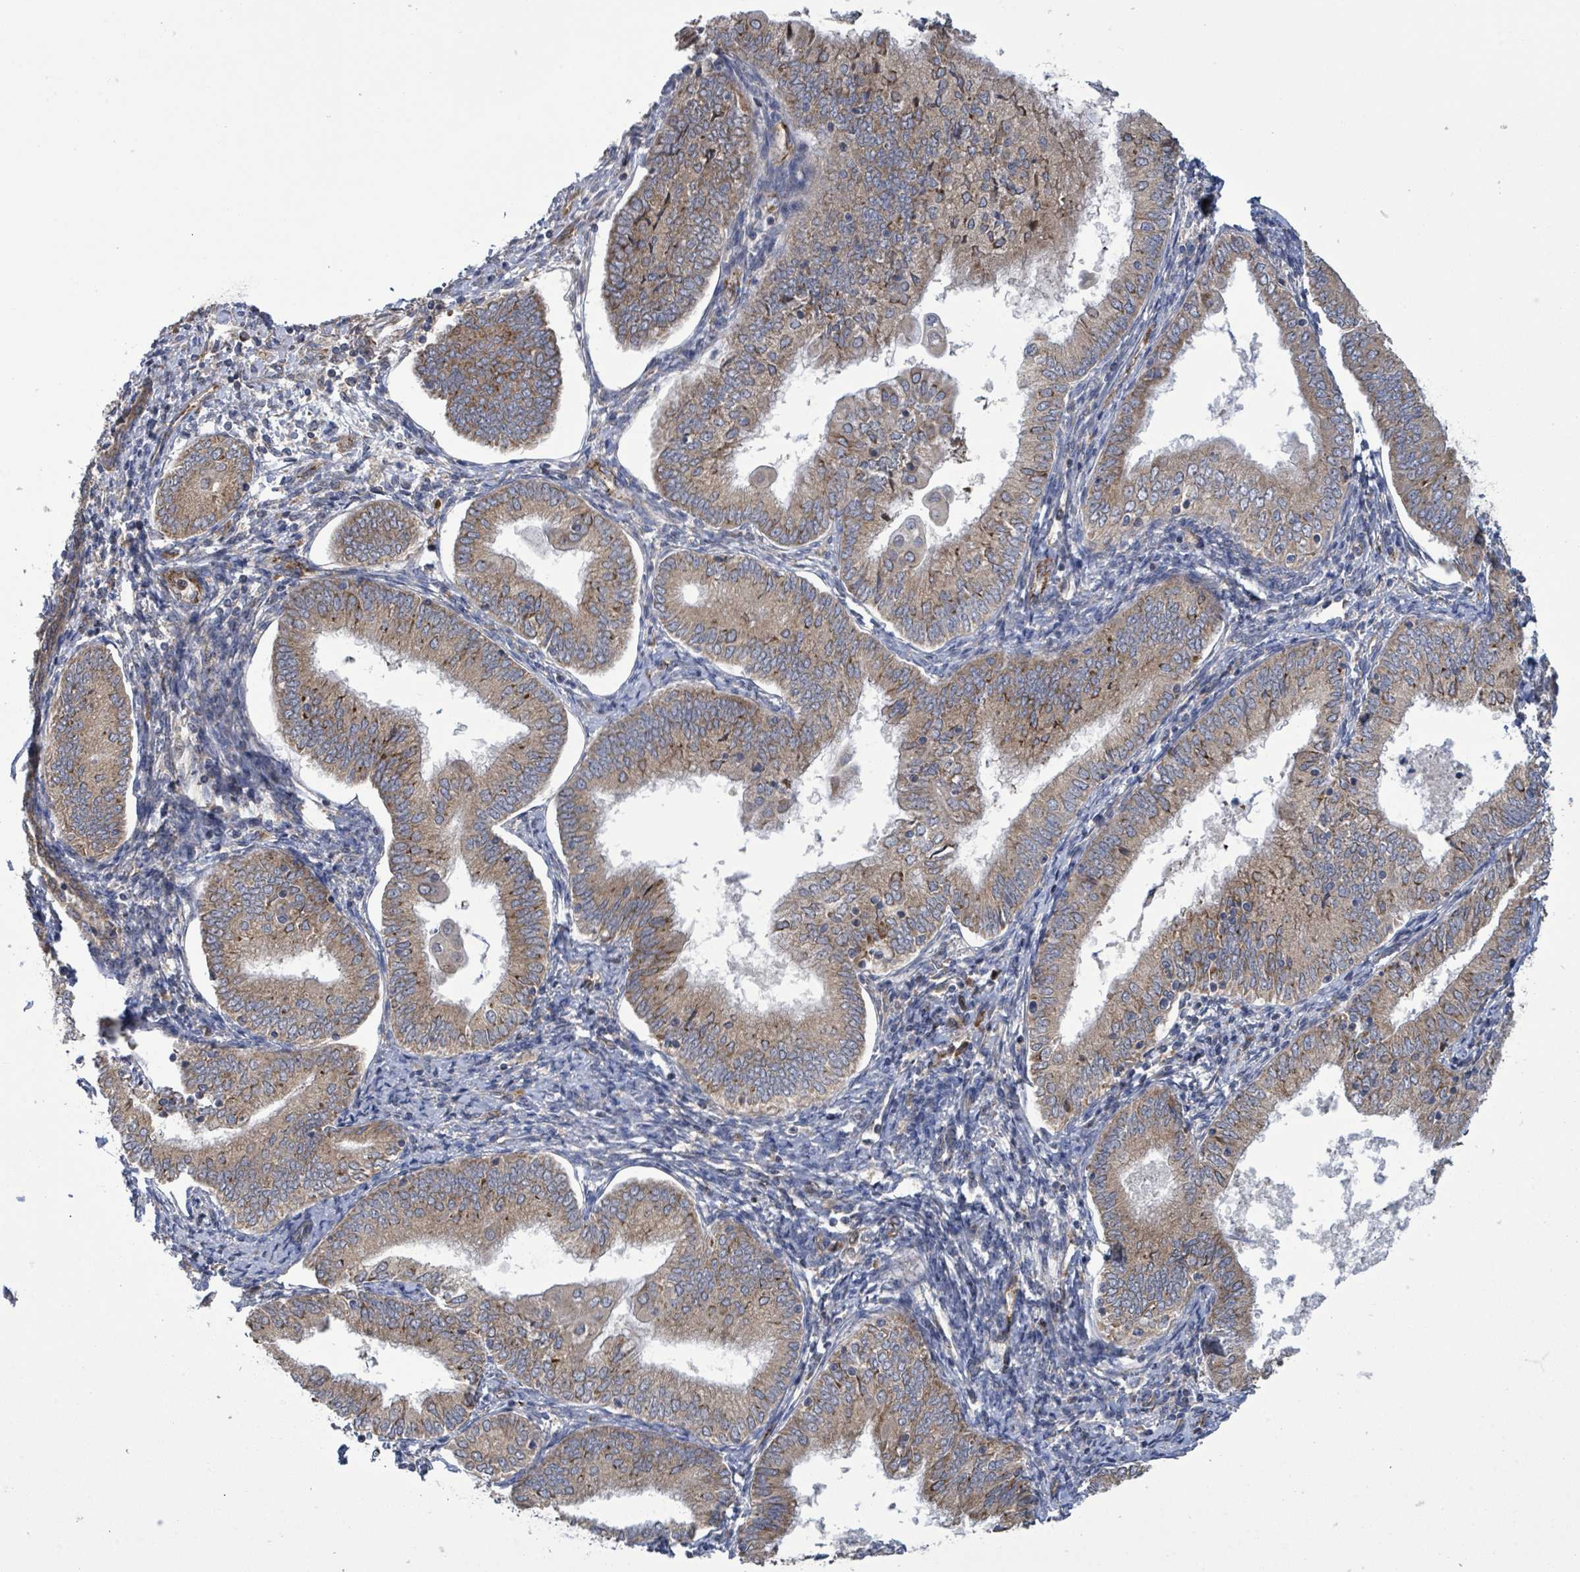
{"staining": {"intensity": "weak", "quantity": ">75%", "location": "cytoplasmic/membranous"}, "tissue": "endometrial cancer", "cell_type": "Tumor cells", "image_type": "cancer", "snomed": [{"axis": "morphology", "description": "Adenocarcinoma, NOS"}, {"axis": "topography", "description": "Endometrium"}], "caption": "Endometrial adenocarcinoma stained for a protein demonstrates weak cytoplasmic/membranous positivity in tumor cells.", "gene": "NOMO1", "patient": {"sex": "female", "age": 55}}